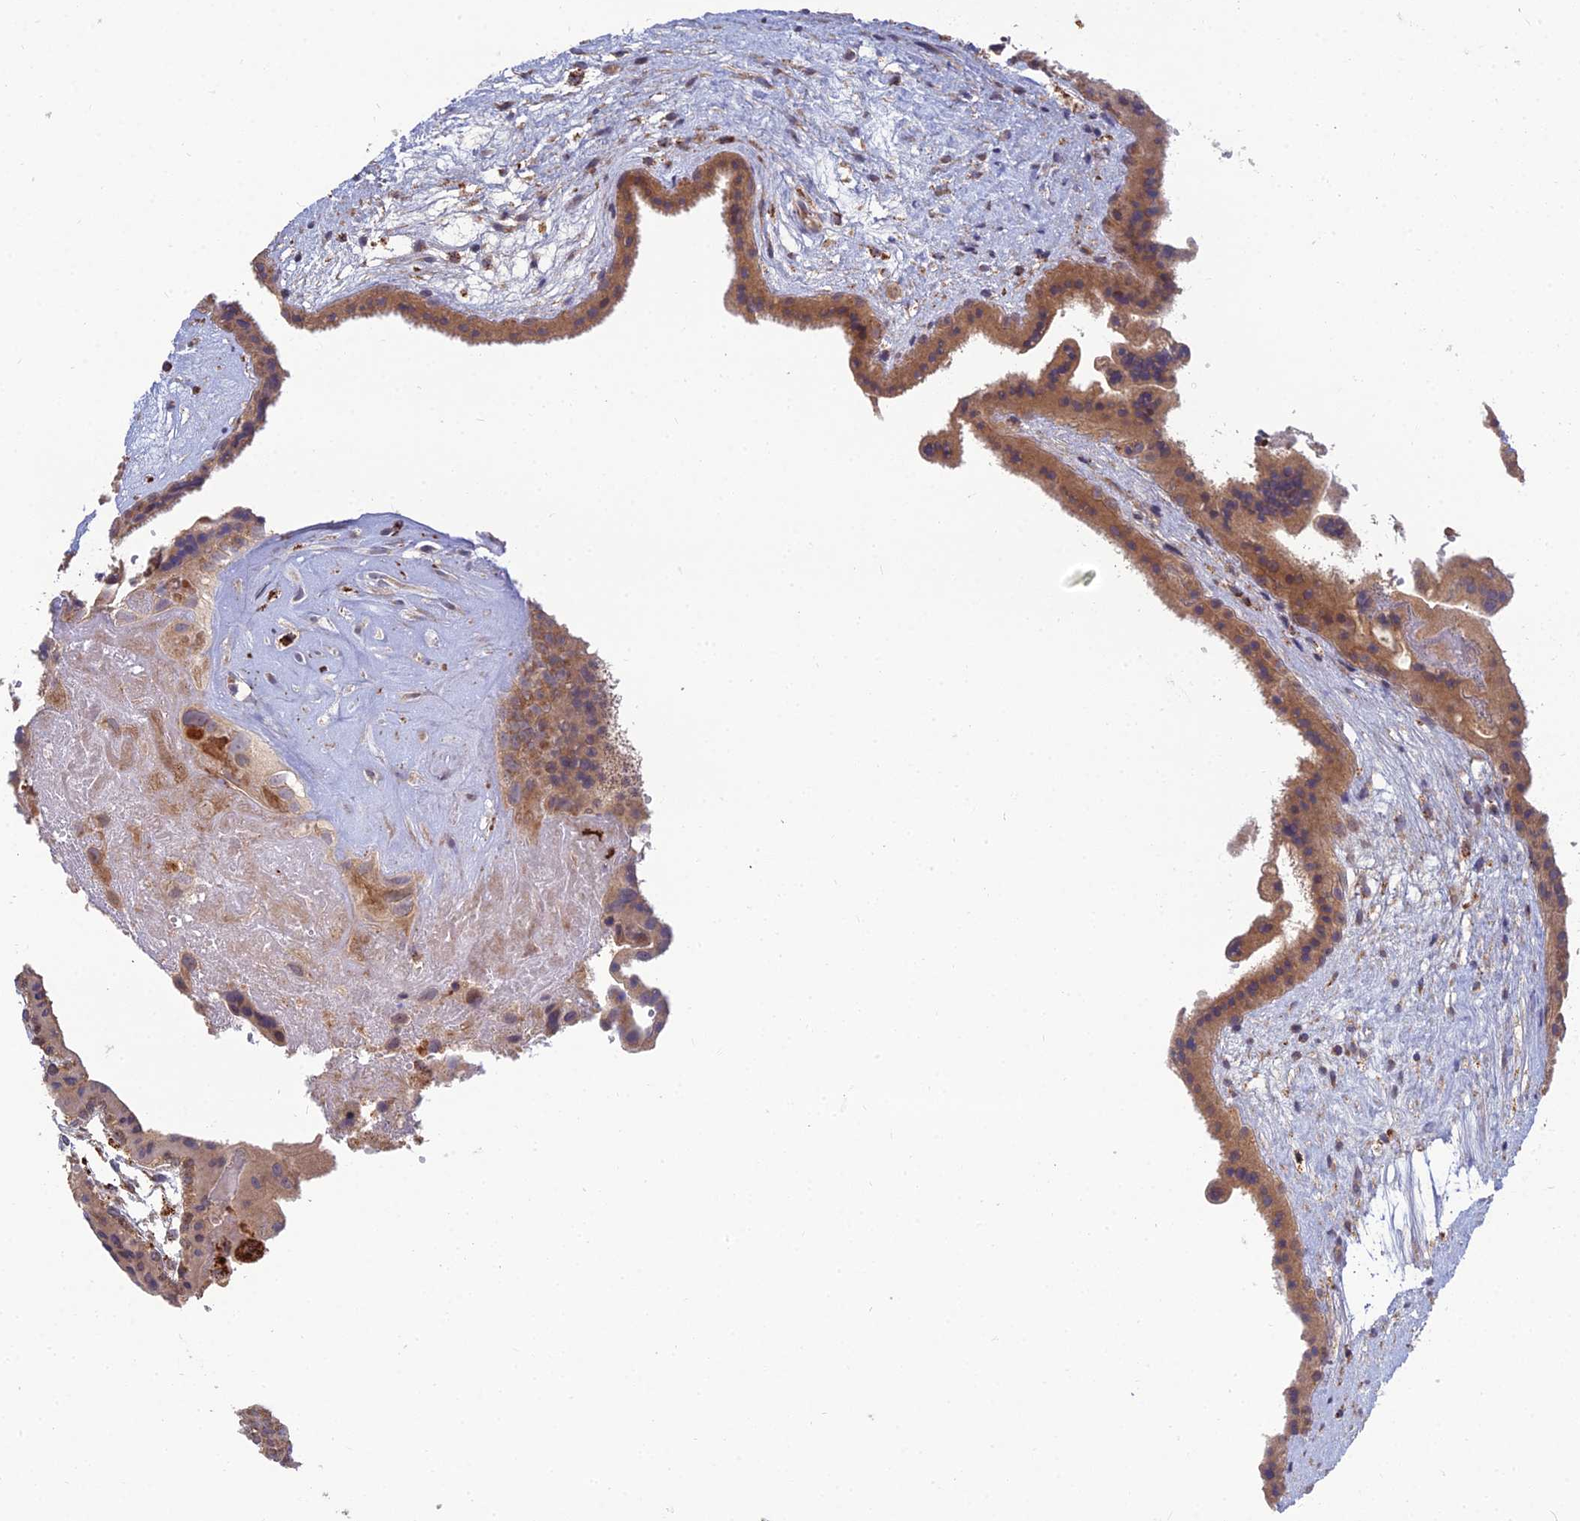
{"staining": {"intensity": "moderate", "quantity": ">75%", "location": "cytoplasmic/membranous"}, "tissue": "fallopian tube", "cell_type": "Glandular cells", "image_type": "normal", "snomed": [{"axis": "morphology", "description": "Normal tissue, NOS"}, {"axis": "topography", "description": "Fallopian tube"}, {"axis": "topography", "description": "Placenta"}], "caption": "Immunohistochemical staining of normal fallopian tube demonstrates >75% levels of moderate cytoplasmic/membranous protein expression in approximately >75% of glandular cells.", "gene": "RIC8B", "patient": {"sex": "female", "age": 34}}